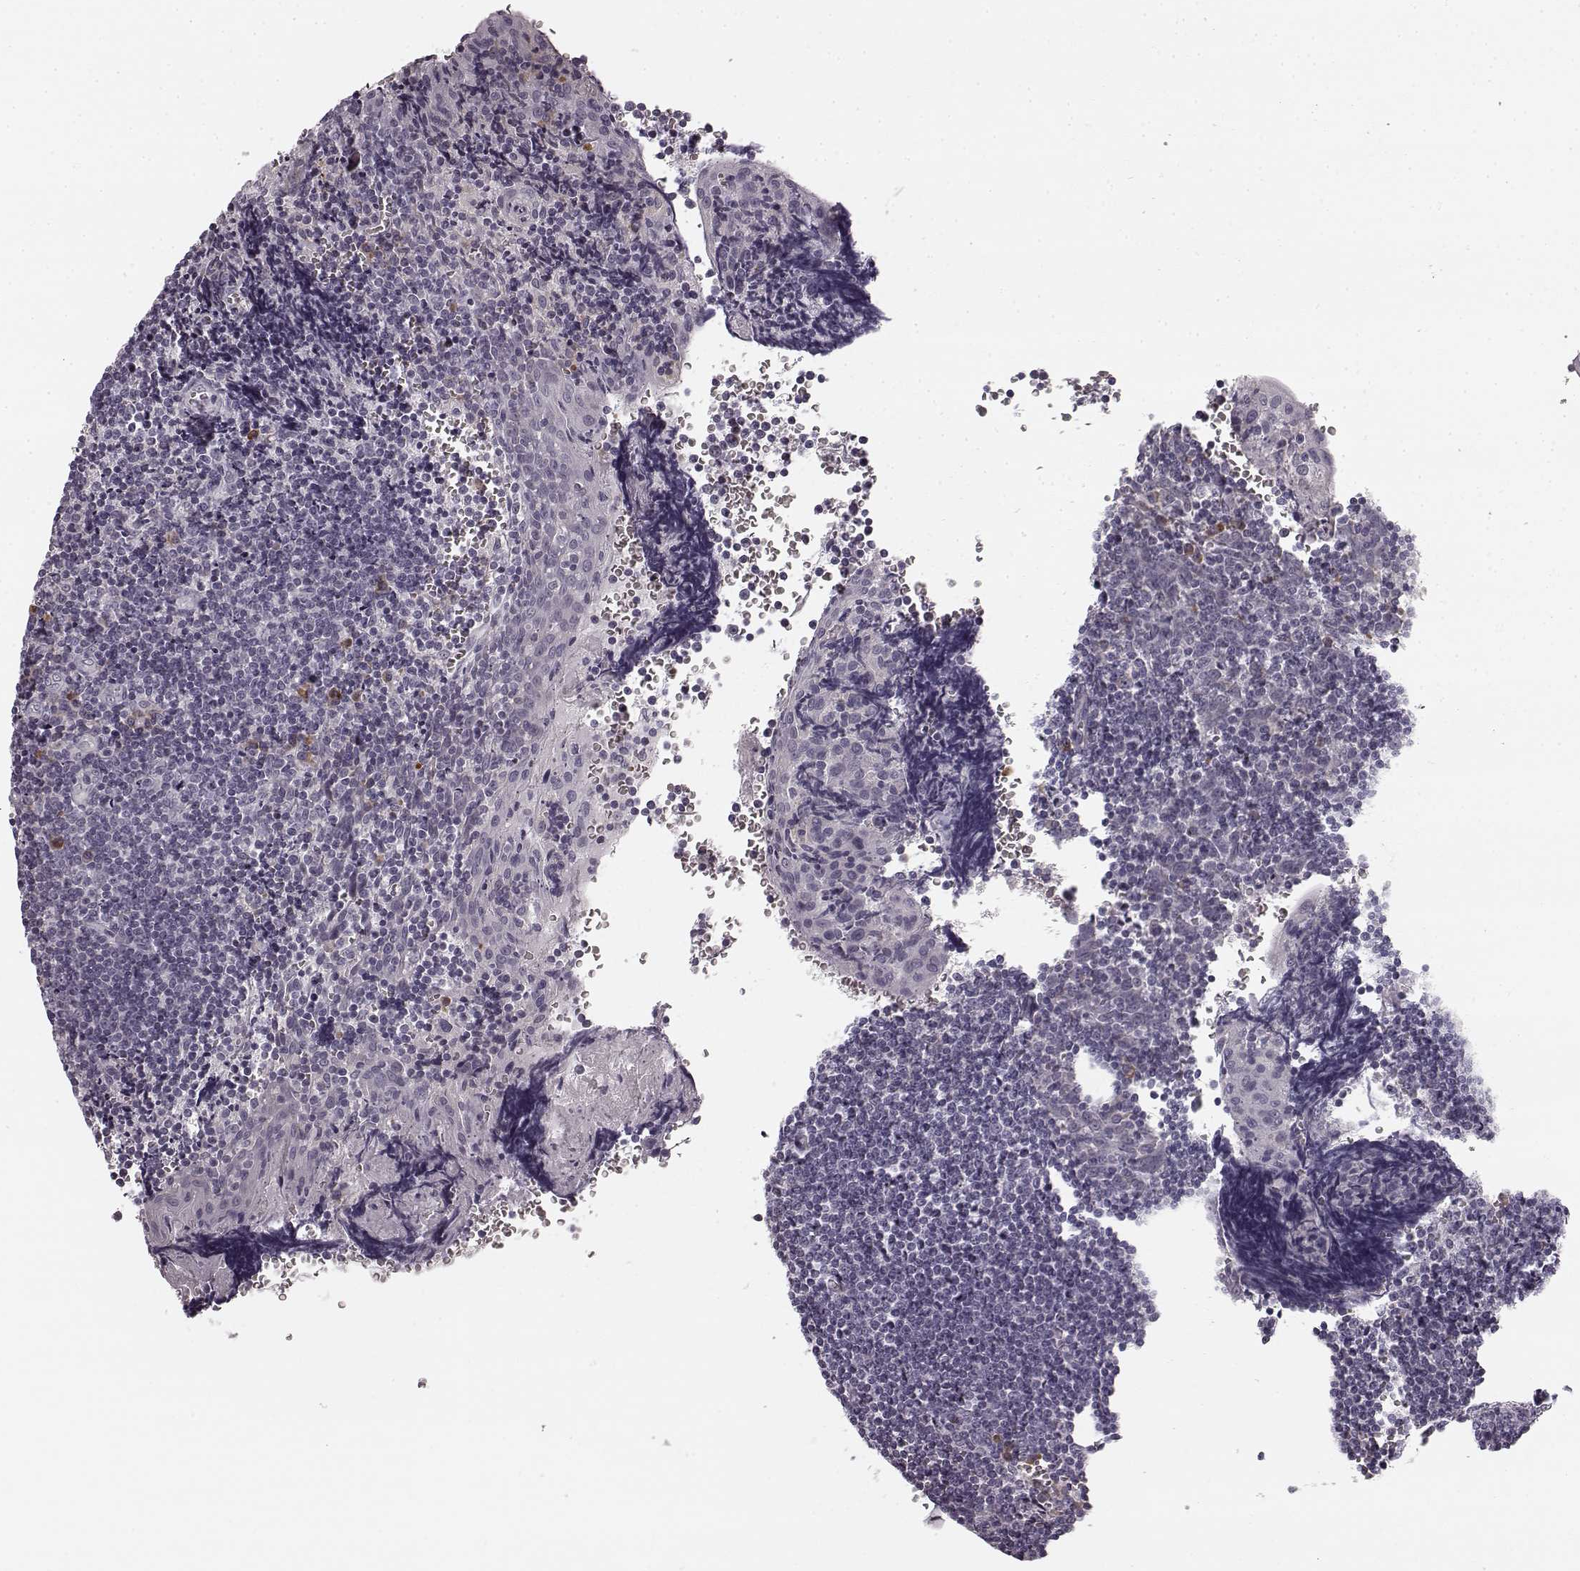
{"staining": {"intensity": "moderate", "quantity": "<25%", "location": "cytoplasmic/membranous"}, "tissue": "tonsil", "cell_type": "Germinal center cells", "image_type": "normal", "snomed": [{"axis": "morphology", "description": "Normal tissue, NOS"}, {"axis": "morphology", "description": "Inflammation, NOS"}, {"axis": "topography", "description": "Tonsil"}], "caption": "Immunohistochemical staining of normal tonsil reveals <25% levels of moderate cytoplasmic/membranous protein expression in approximately <25% of germinal center cells.", "gene": "FAM234B", "patient": {"sex": "female", "age": 31}}